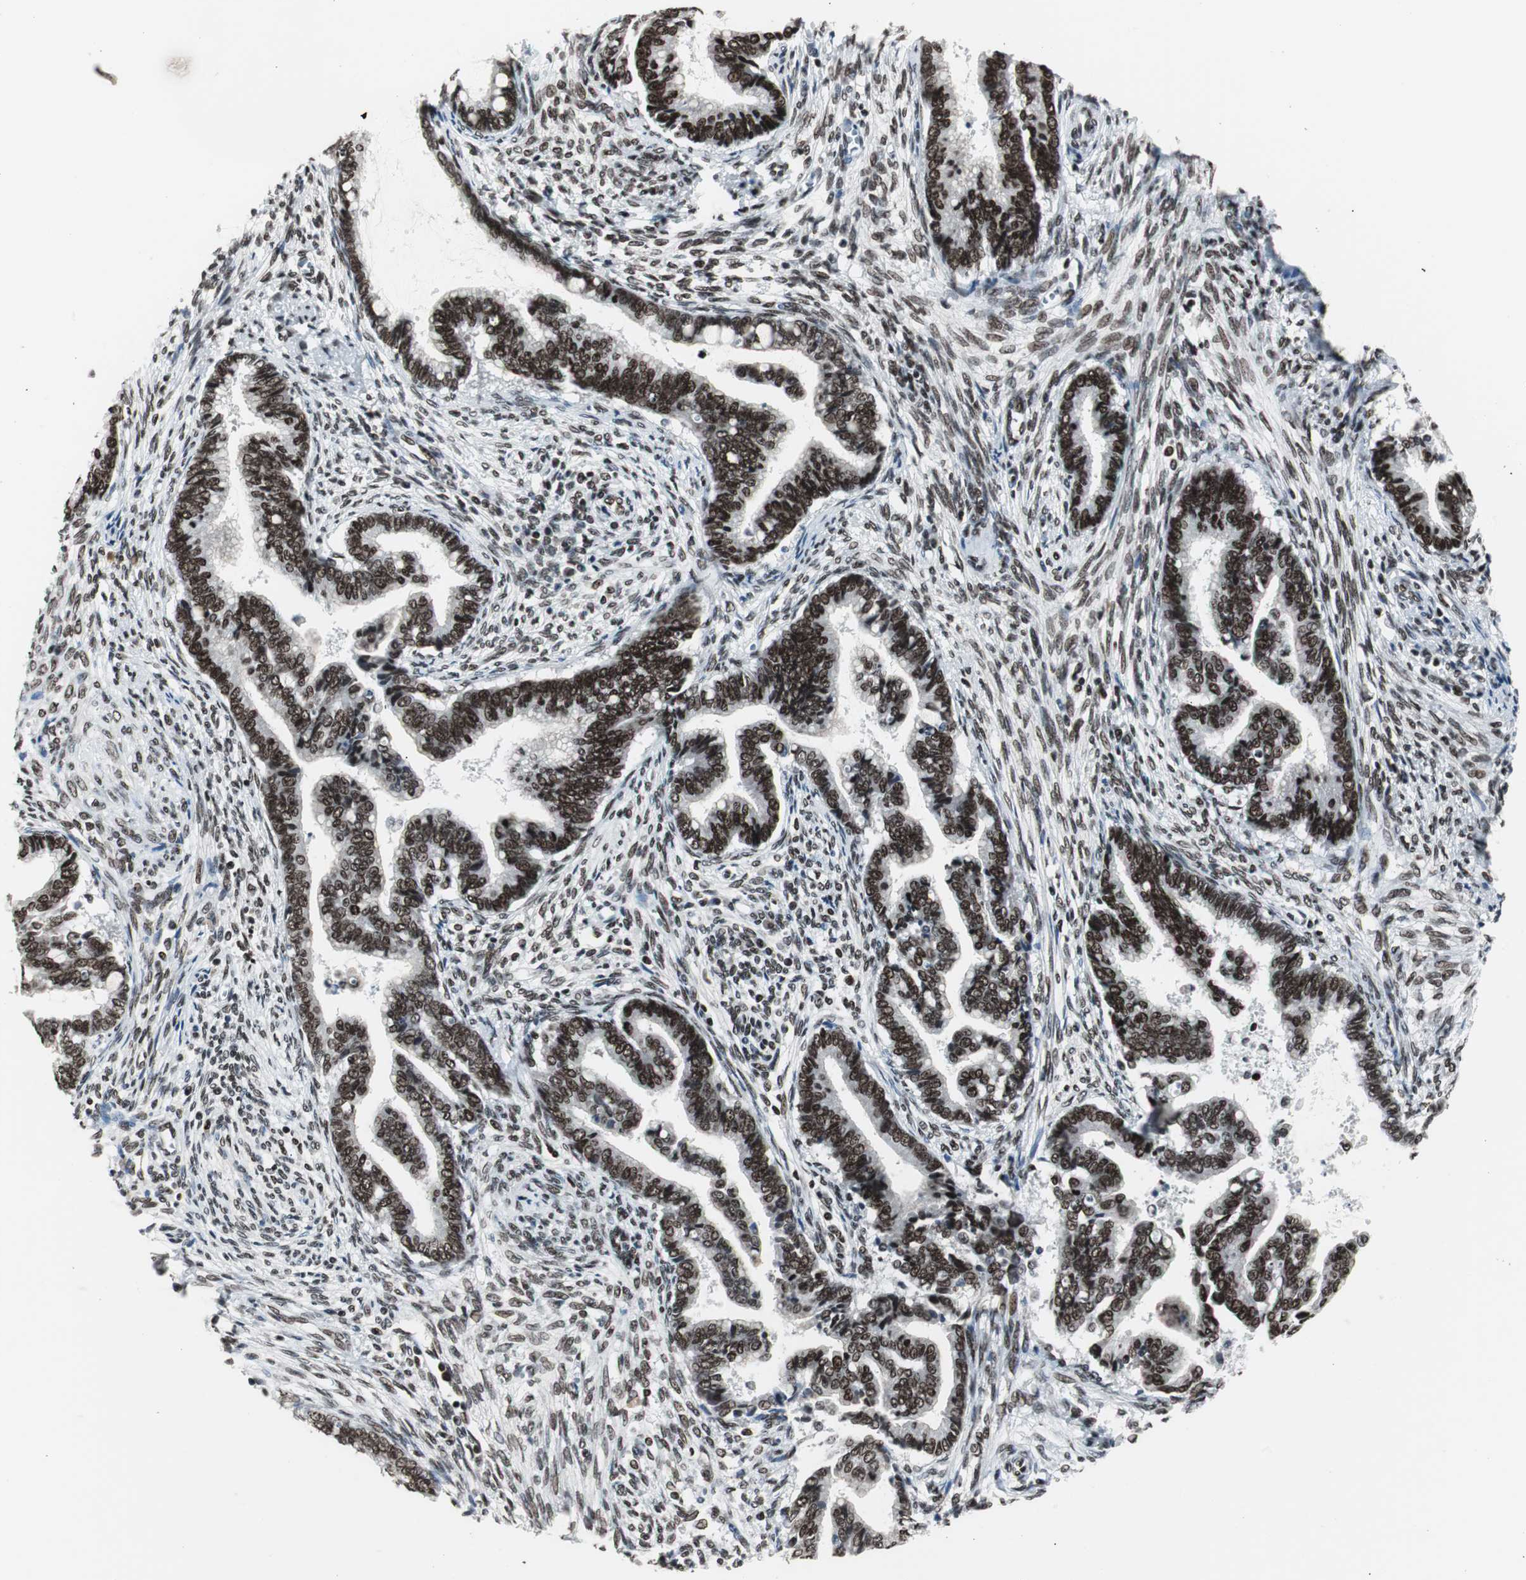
{"staining": {"intensity": "strong", "quantity": ">75%", "location": "nuclear"}, "tissue": "cervical cancer", "cell_type": "Tumor cells", "image_type": "cancer", "snomed": [{"axis": "morphology", "description": "Adenocarcinoma, NOS"}, {"axis": "topography", "description": "Cervix"}], "caption": "This micrograph exhibits cervical cancer stained with IHC to label a protein in brown. The nuclear of tumor cells show strong positivity for the protein. Nuclei are counter-stained blue.", "gene": "XRCC1", "patient": {"sex": "female", "age": 44}}